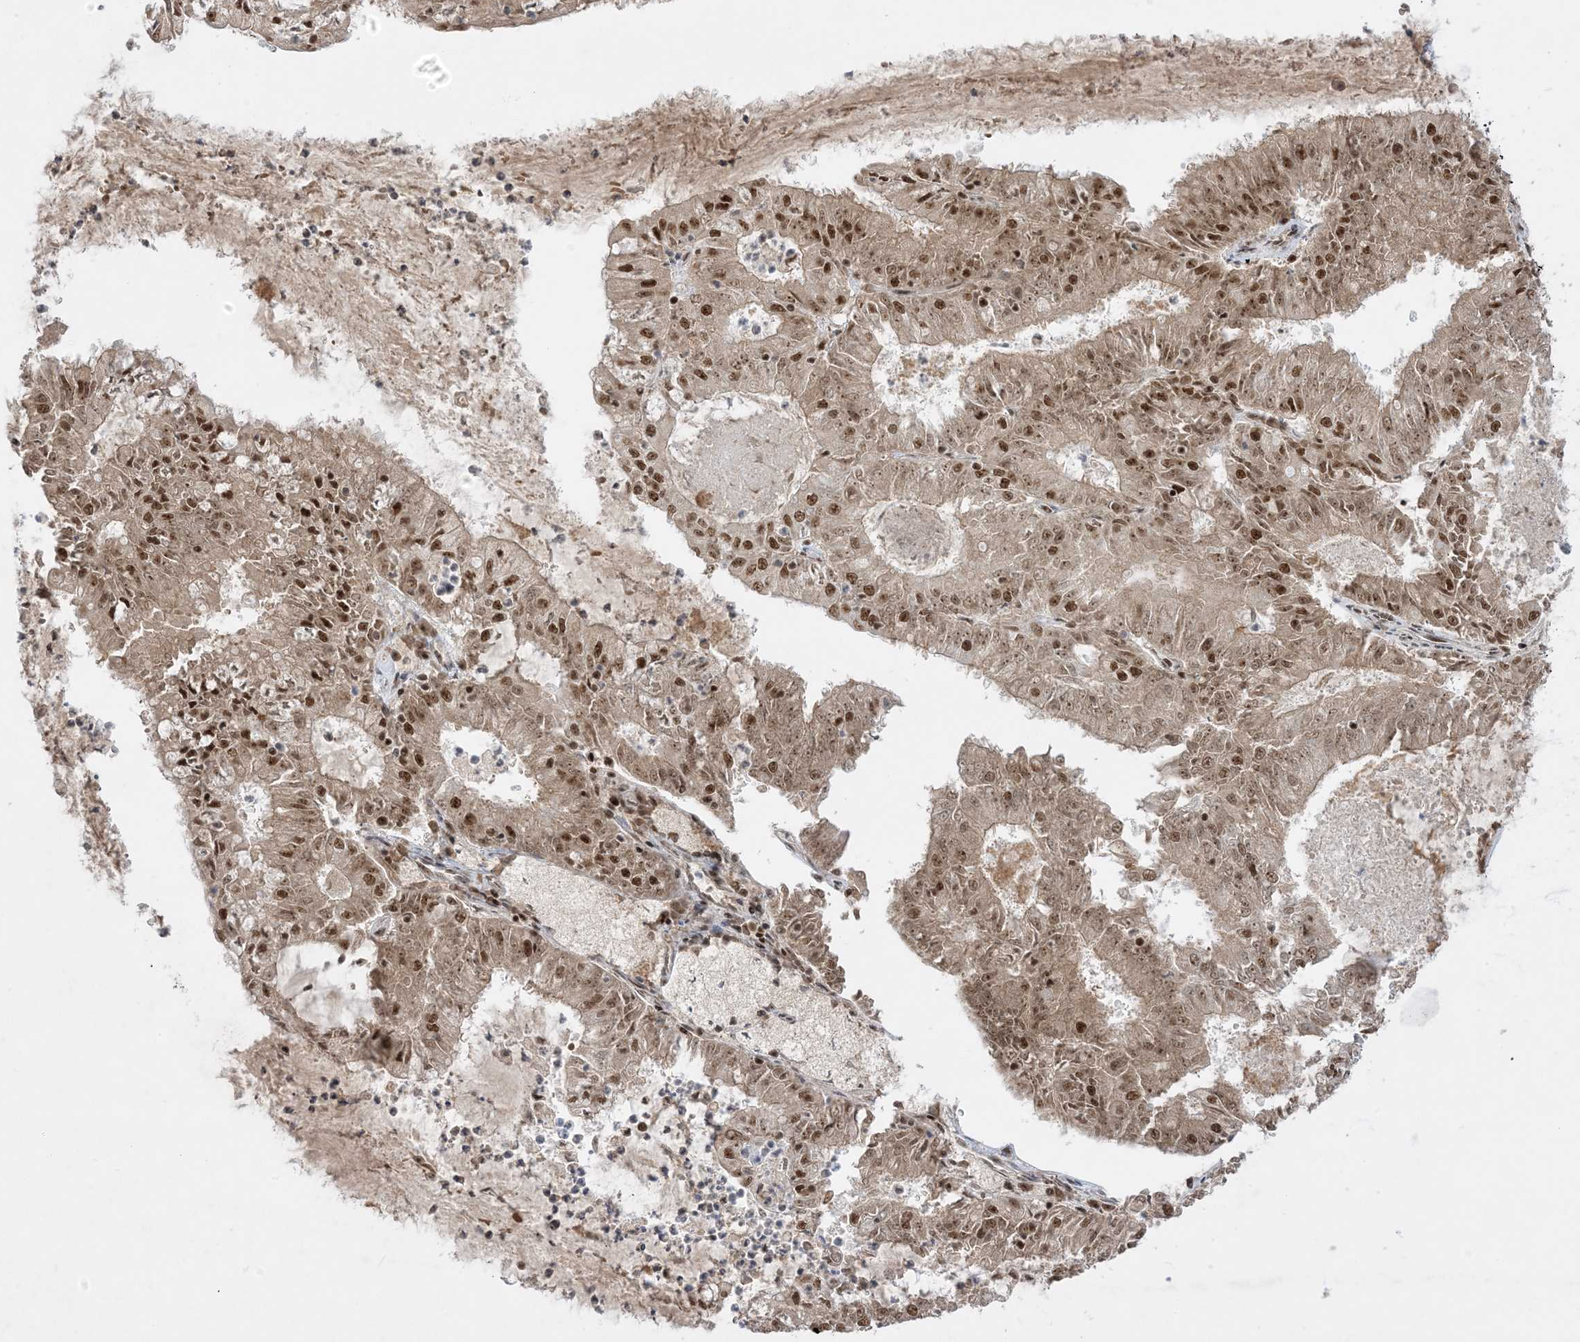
{"staining": {"intensity": "strong", "quantity": ">75%", "location": "cytoplasmic/membranous,nuclear"}, "tissue": "endometrial cancer", "cell_type": "Tumor cells", "image_type": "cancer", "snomed": [{"axis": "morphology", "description": "Adenocarcinoma, NOS"}, {"axis": "topography", "description": "Endometrium"}], "caption": "Protein expression analysis of endometrial cancer (adenocarcinoma) exhibits strong cytoplasmic/membranous and nuclear positivity in approximately >75% of tumor cells.", "gene": "PPIL2", "patient": {"sex": "female", "age": 57}}